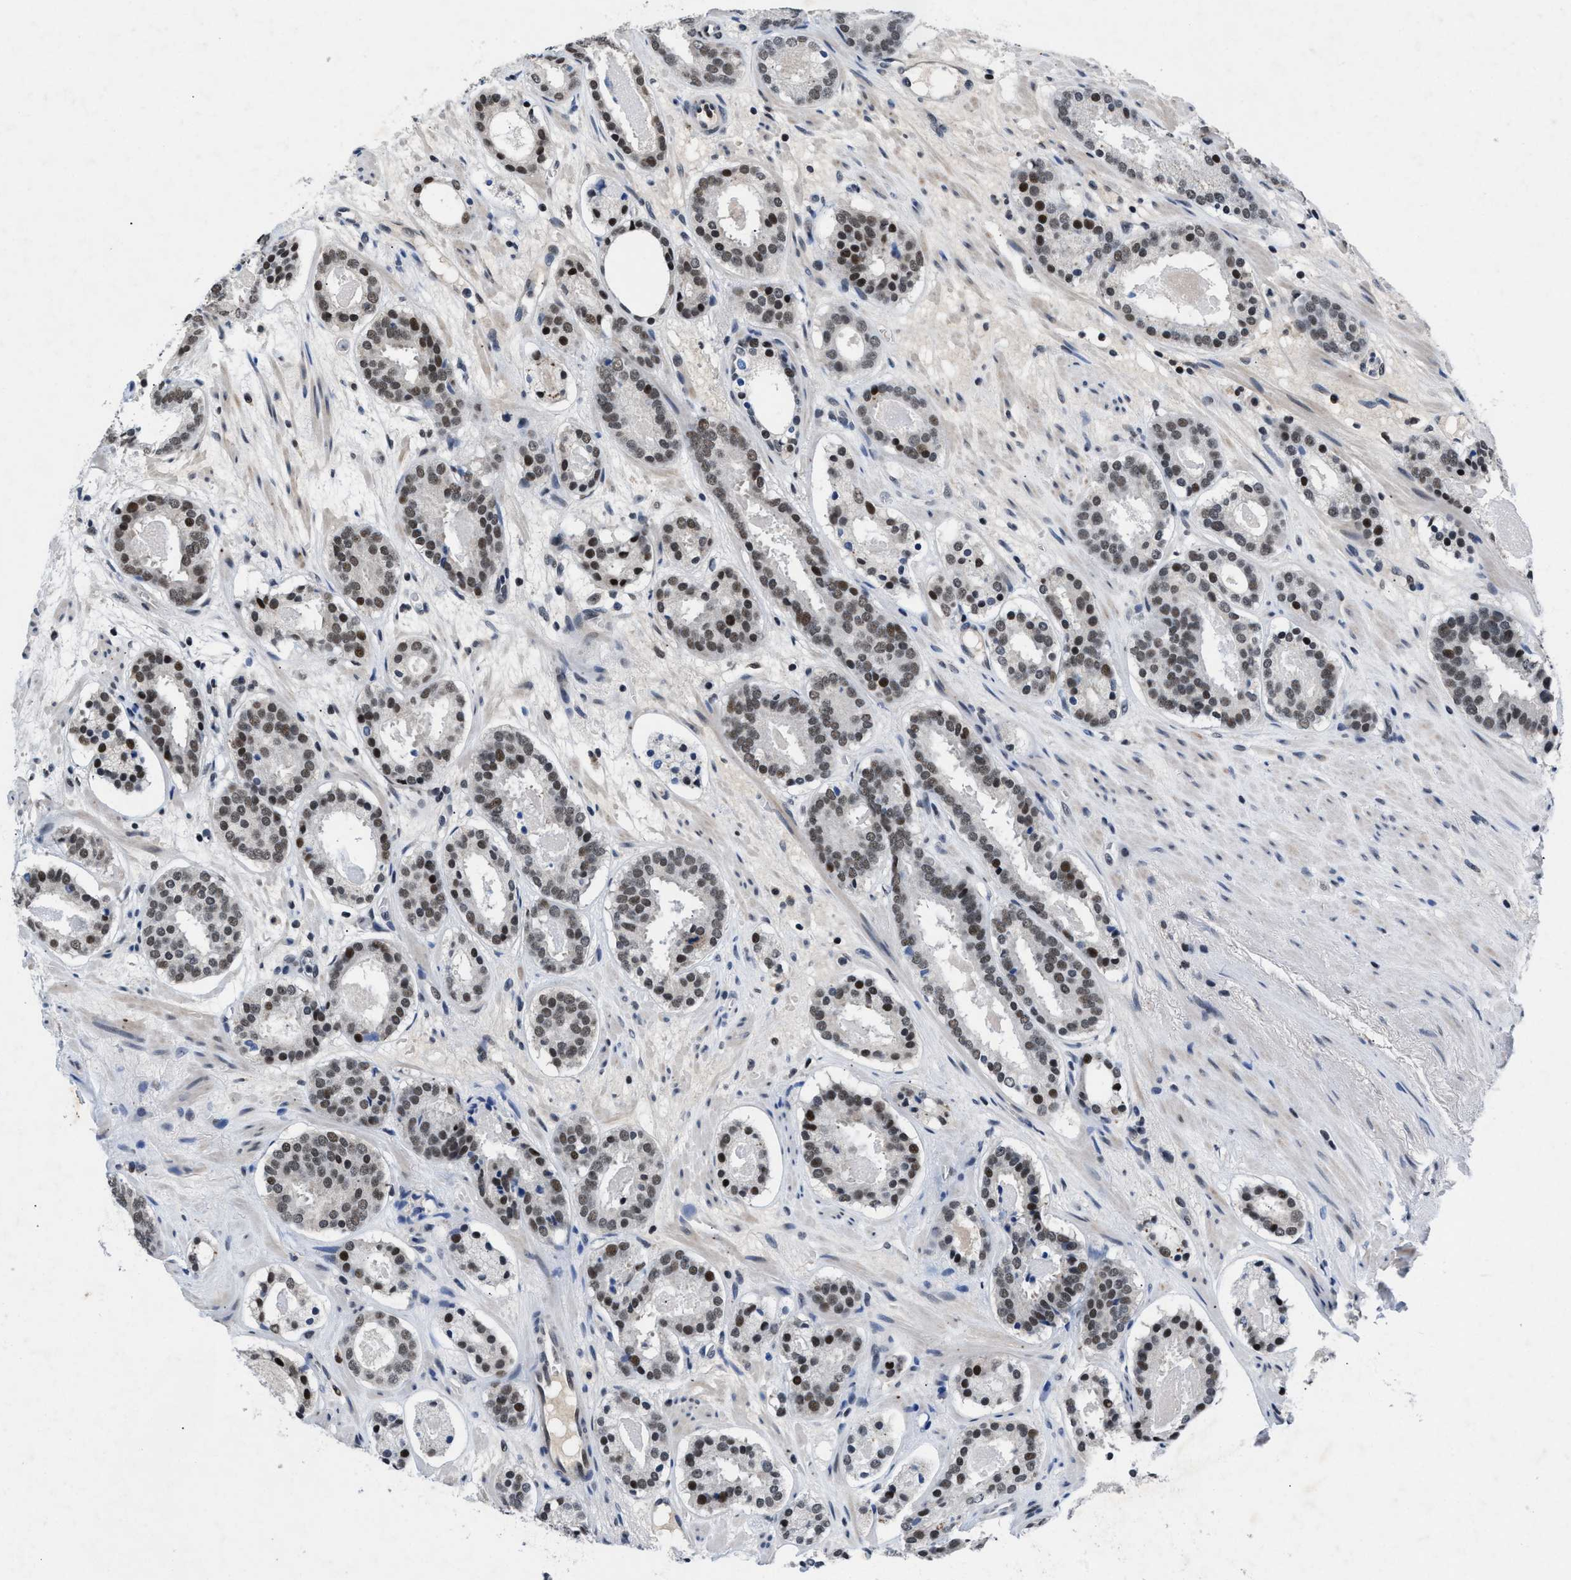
{"staining": {"intensity": "moderate", "quantity": ">75%", "location": "nuclear"}, "tissue": "prostate cancer", "cell_type": "Tumor cells", "image_type": "cancer", "snomed": [{"axis": "morphology", "description": "Adenocarcinoma, Low grade"}, {"axis": "topography", "description": "Prostate"}], "caption": "Immunohistochemical staining of prostate low-grade adenocarcinoma reveals moderate nuclear protein expression in approximately >75% of tumor cells.", "gene": "WDR81", "patient": {"sex": "male", "age": 69}}